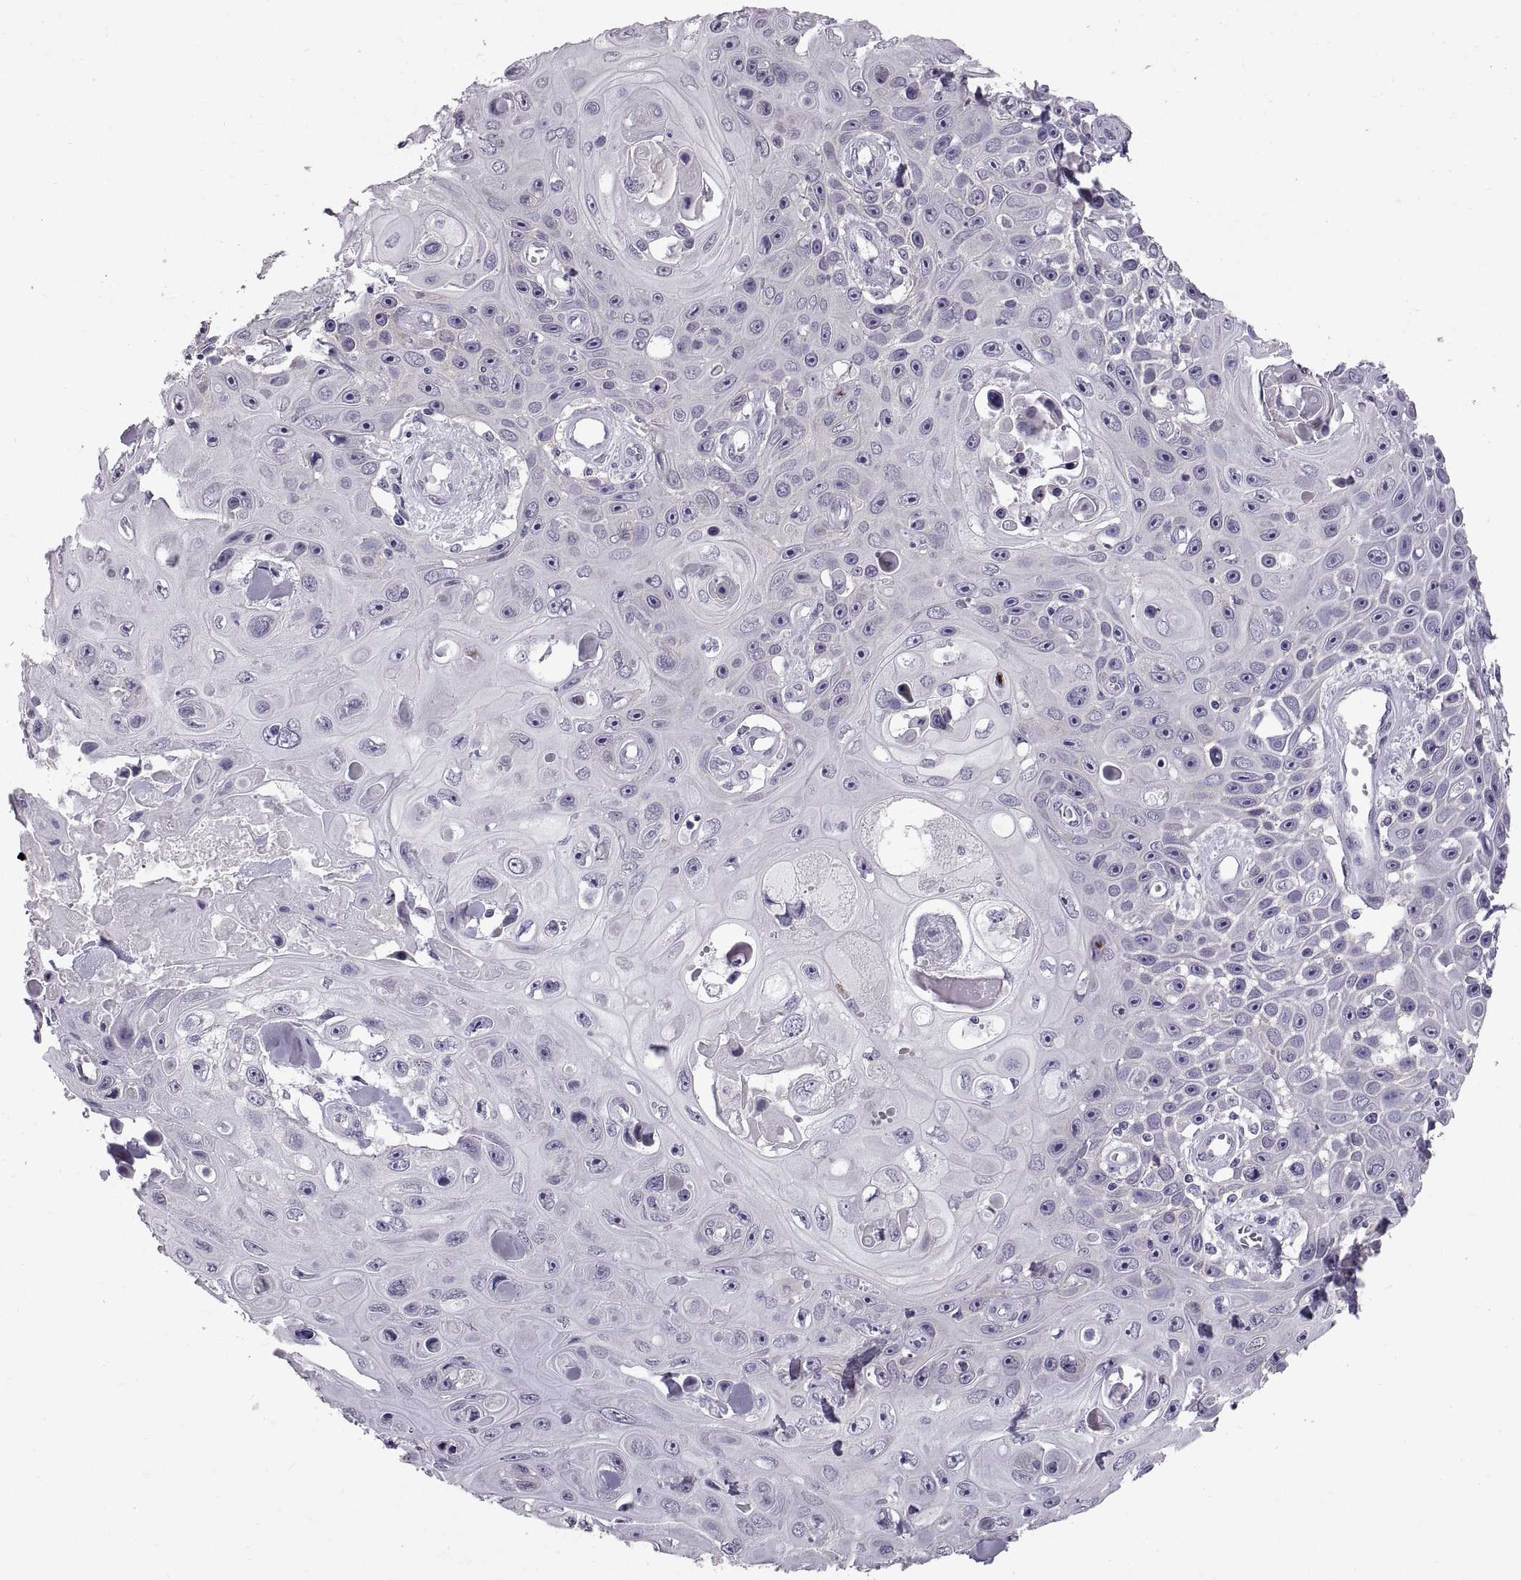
{"staining": {"intensity": "negative", "quantity": "none", "location": "none"}, "tissue": "skin cancer", "cell_type": "Tumor cells", "image_type": "cancer", "snomed": [{"axis": "morphology", "description": "Squamous cell carcinoma, NOS"}, {"axis": "topography", "description": "Skin"}], "caption": "An image of skin squamous cell carcinoma stained for a protein displays no brown staining in tumor cells.", "gene": "SPACDR", "patient": {"sex": "male", "age": 82}}